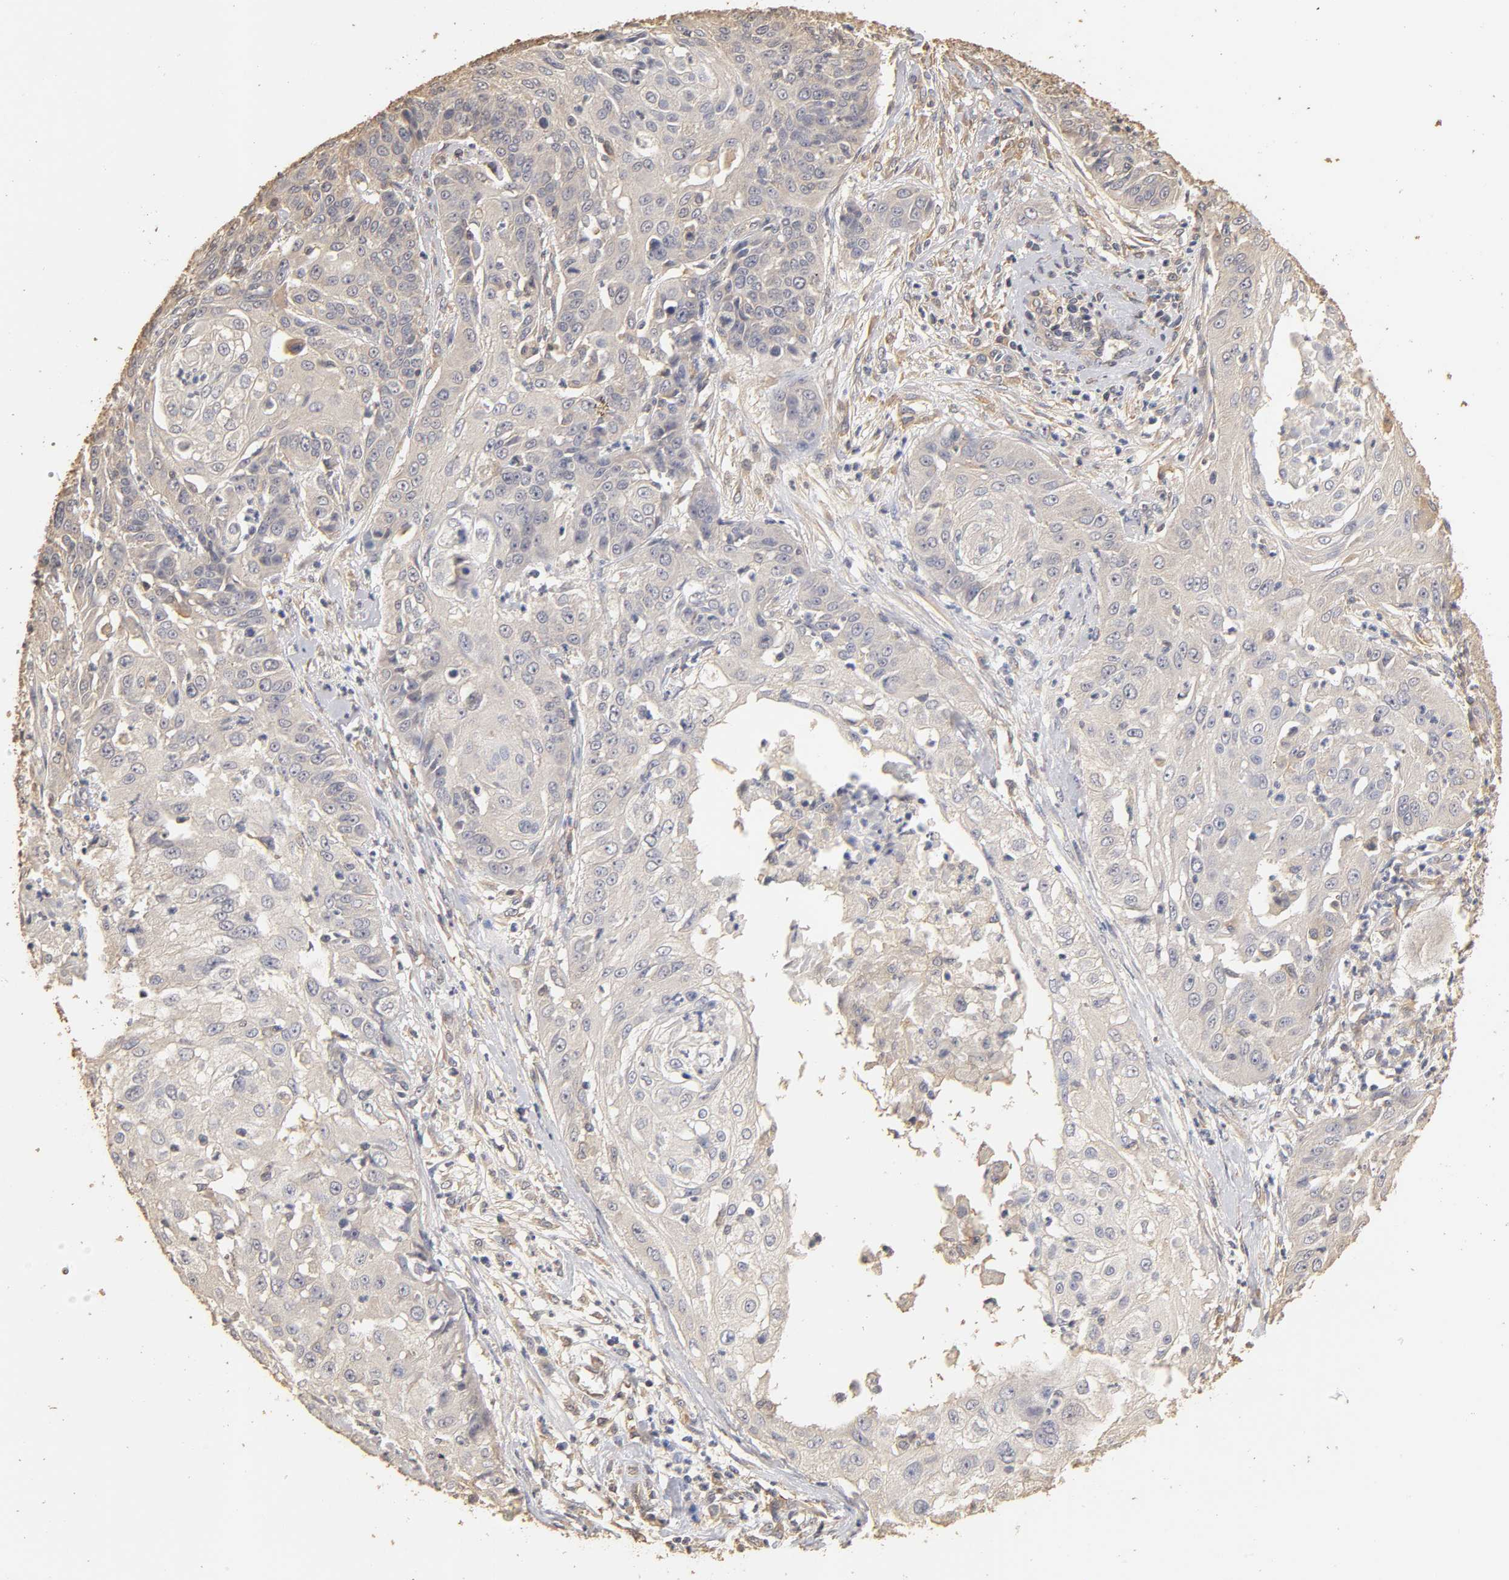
{"staining": {"intensity": "negative", "quantity": "none", "location": "none"}, "tissue": "cervical cancer", "cell_type": "Tumor cells", "image_type": "cancer", "snomed": [{"axis": "morphology", "description": "Squamous cell carcinoma, NOS"}, {"axis": "topography", "description": "Cervix"}], "caption": "Photomicrograph shows no protein positivity in tumor cells of cervical squamous cell carcinoma tissue.", "gene": "VSIG4", "patient": {"sex": "female", "age": 64}}